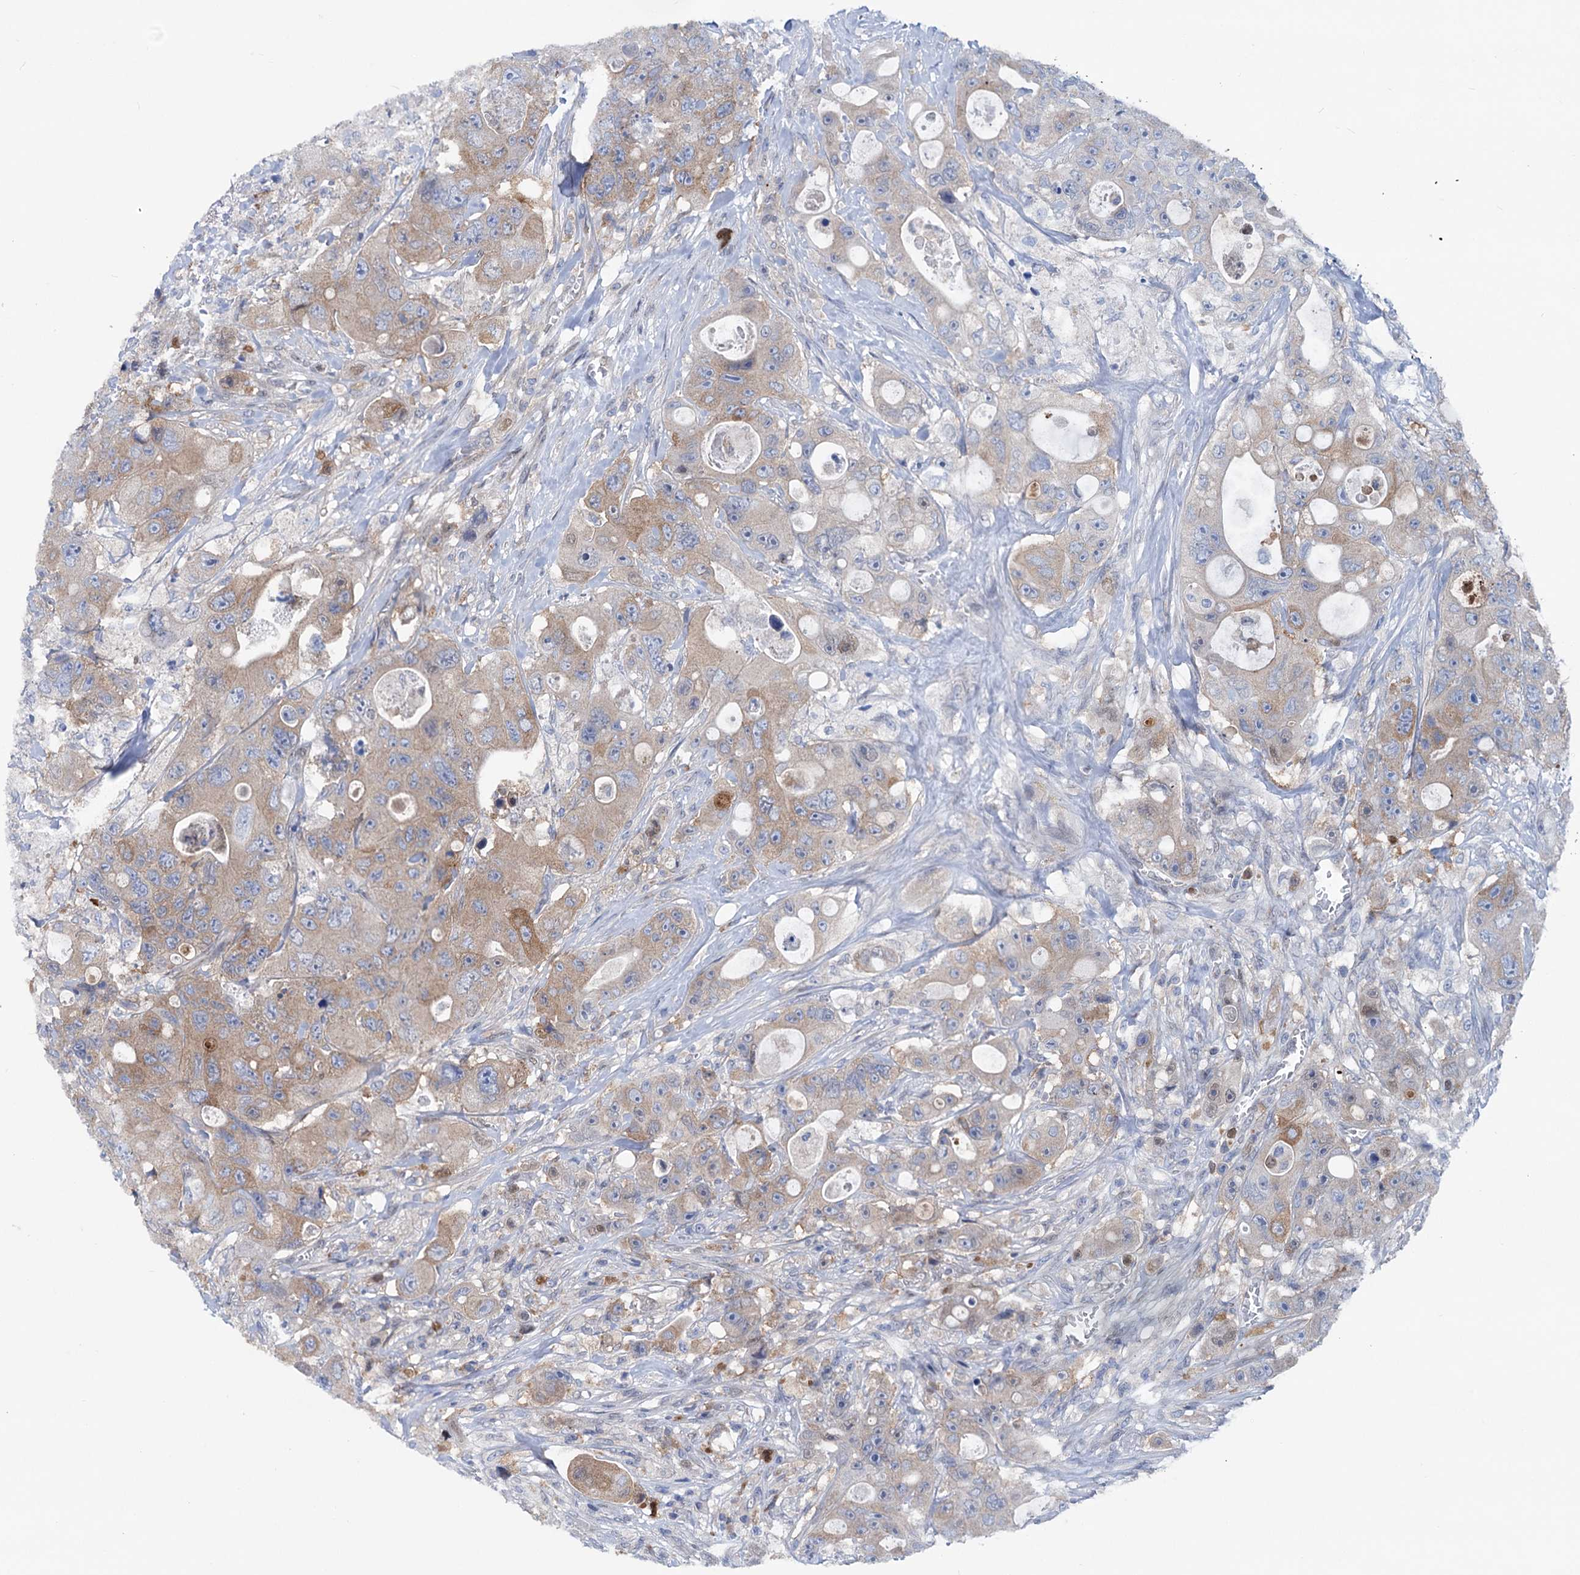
{"staining": {"intensity": "moderate", "quantity": ">75%", "location": "cytoplasmic/membranous"}, "tissue": "colorectal cancer", "cell_type": "Tumor cells", "image_type": "cancer", "snomed": [{"axis": "morphology", "description": "Adenocarcinoma, NOS"}, {"axis": "topography", "description": "Colon"}], "caption": "A brown stain labels moderate cytoplasmic/membranous staining of a protein in adenocarcinoma (colorectal) tumor cells.", "gene": "ZNRD2", "patient": {"sex": "female", "age": 46}}